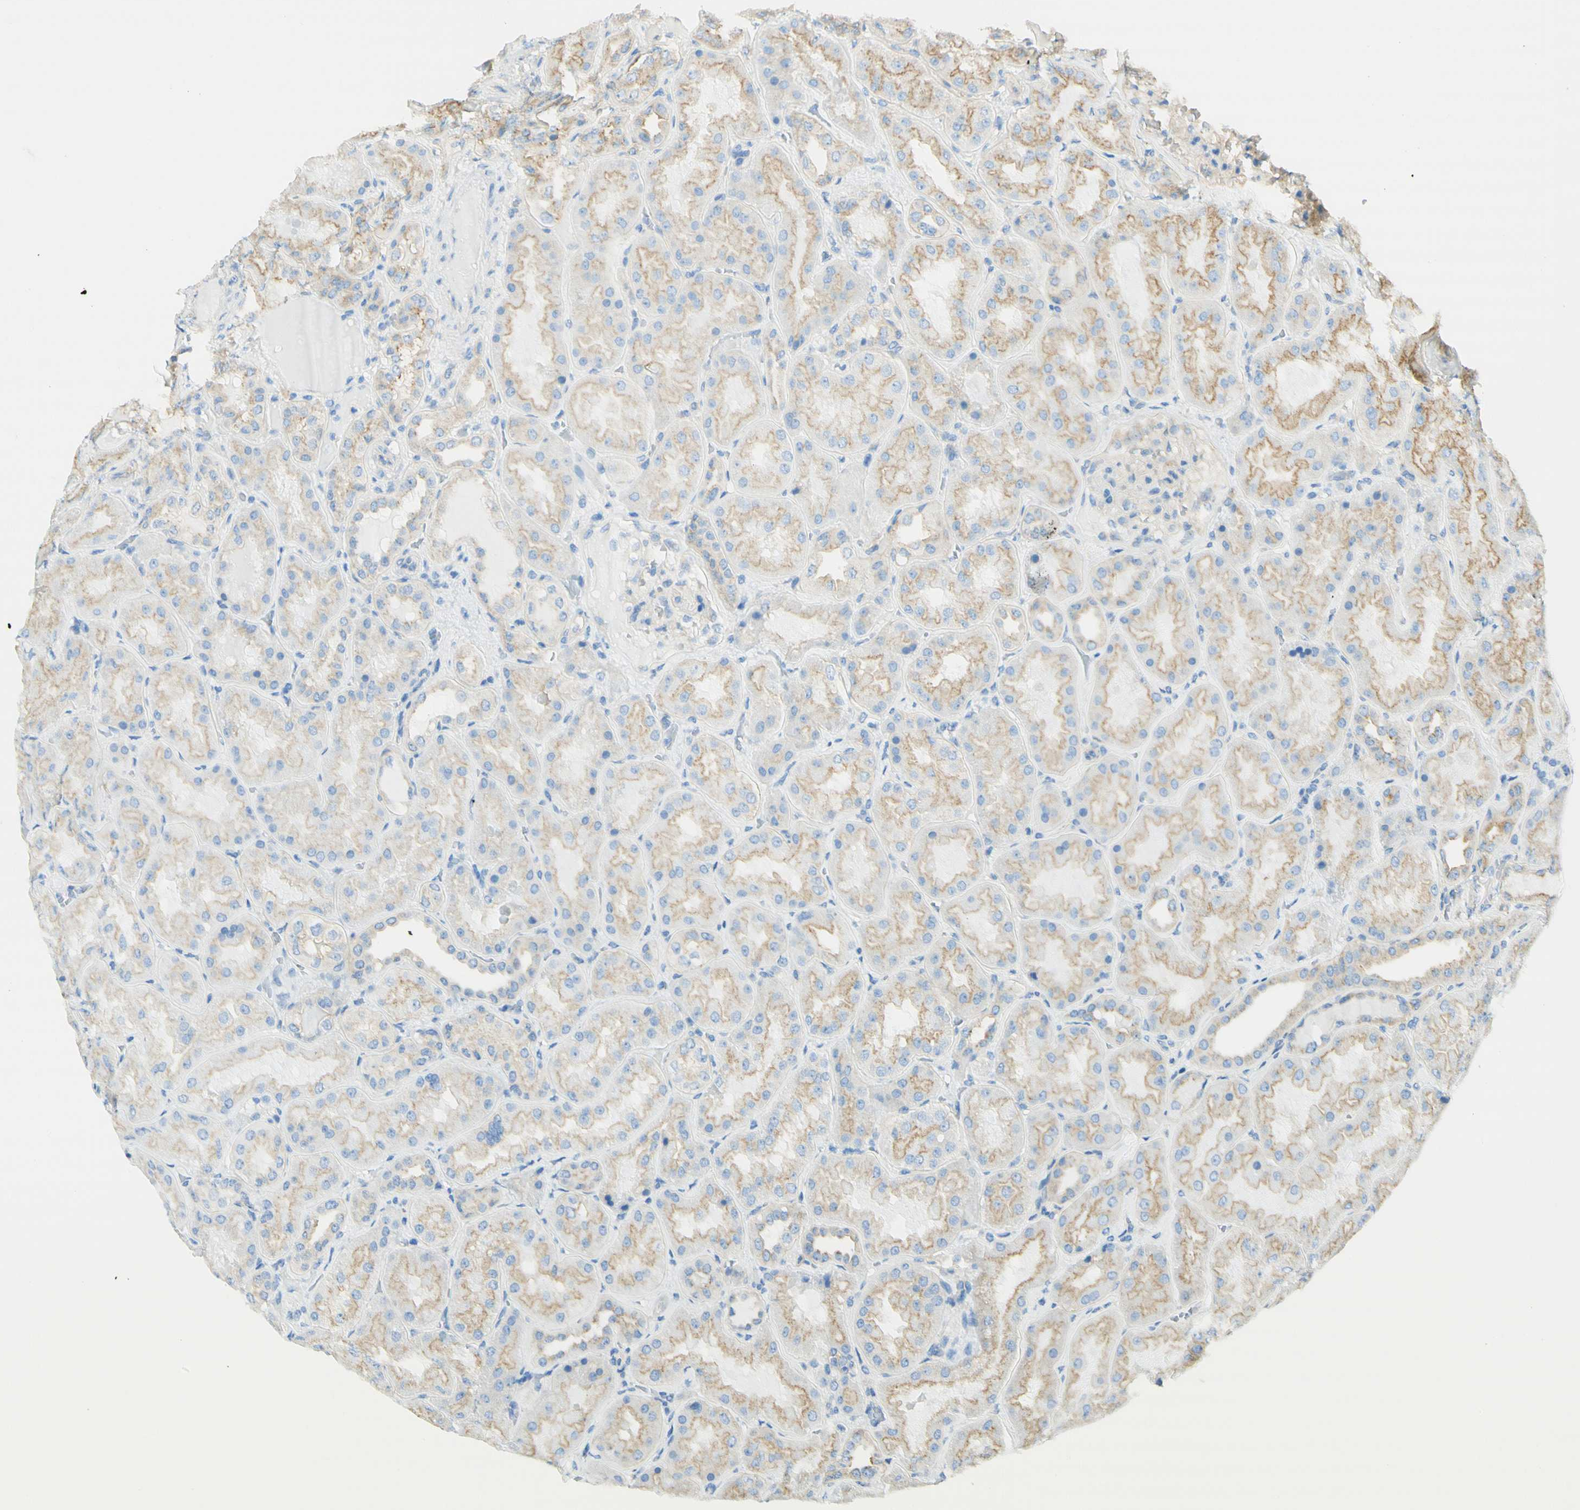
{"staining": {"intensity": "weak", "quantity": ">75%", "location": "cytoplasmic/membranous"}, "tissue": "kidney", "cell_type": "Cells in glomeruli", "image_type": "normal", "snomed": [{"axis": "morphology", "description": "Normal tissue, NOS"}, {"axis": "topography", "description": "Kidney"}], "caption": "Protein expression analysis of normal human kidney reveals weak cytoplasmic/membranous expression in about >75% of cells in glomeruli.", "gene": "CLTC", "patient": {"sex": "female", "age": 56}}